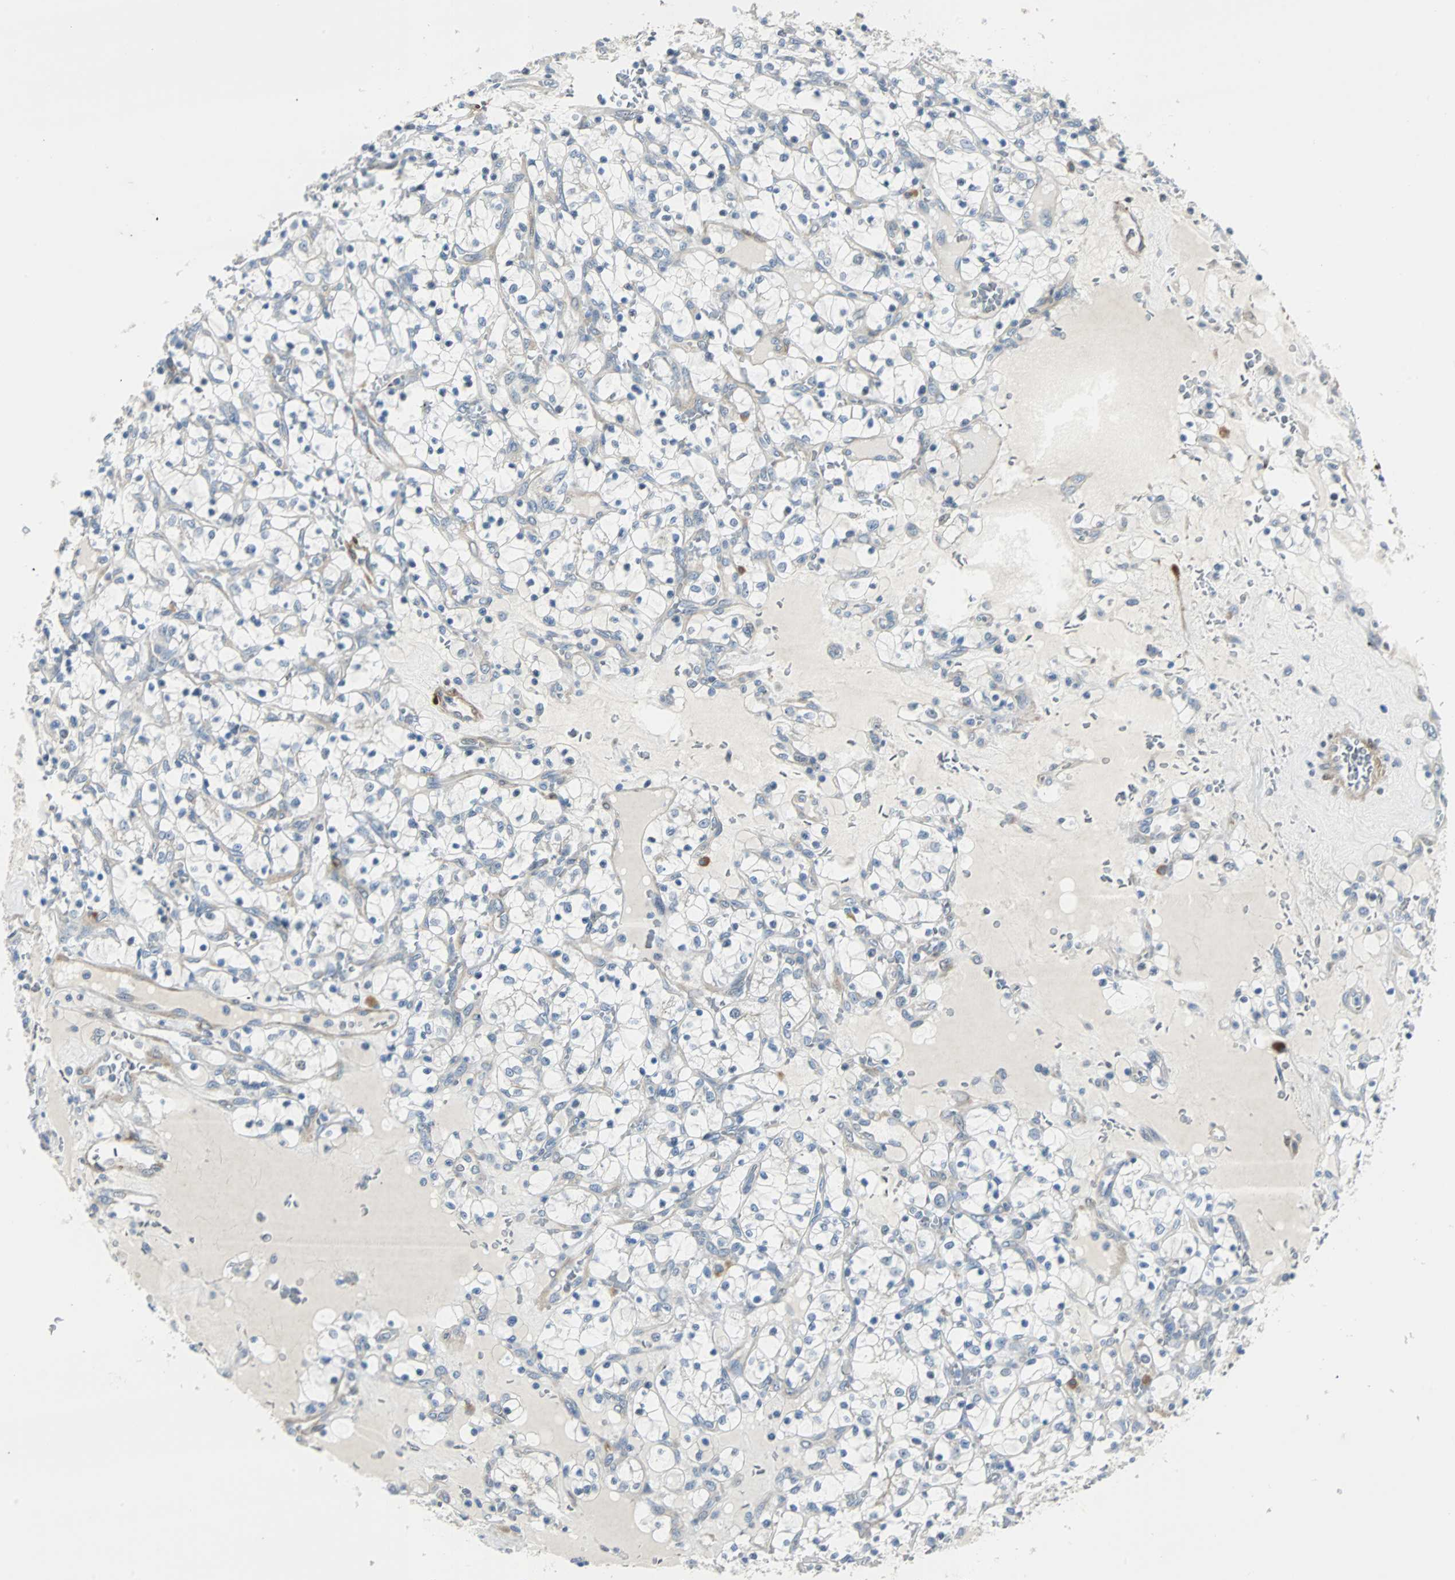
{"staining": {"intensity": "negative", "quantity": "none", "location": "none"}, "tissue": "renal cancer", "cell_type": "Tumor cells", "image_type": "cancer", "snomed": [{"axis": "morphology", "description": "Adenocarcinoma, NOS"}, {"axis": "topography", "description": "Kidney"}], "caption": "IHC histopathology image of neoplastic tissue: adenocarcinoma (renal) stained with DAB (3,3'-diaminobenzidine) exhibits no significant protein staining in tumor cells.", "gene": "FHL2", "patient": {"sex": "female", "age": 69}}